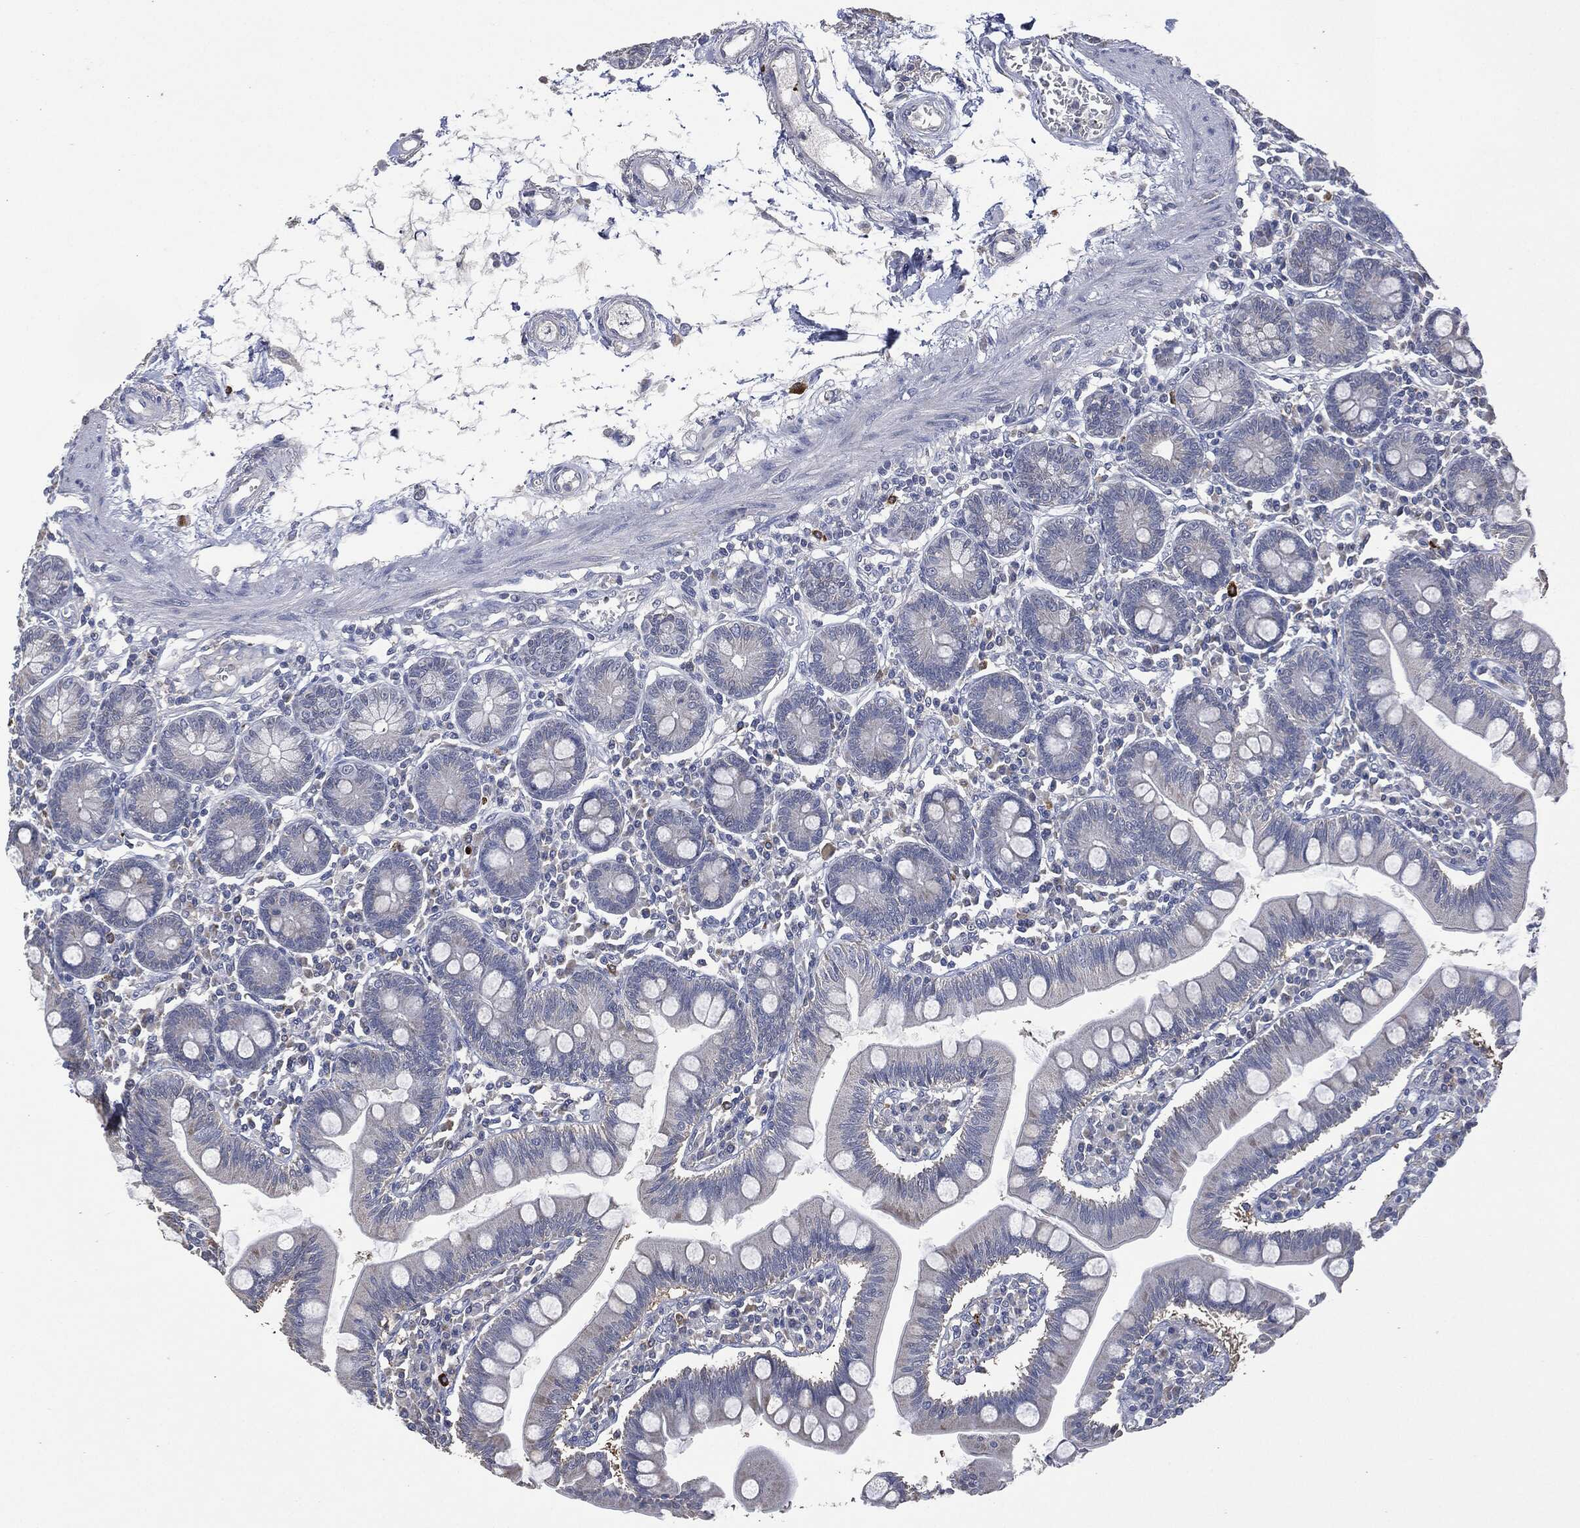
{"staining": {"intensity": "moderate", "quantity": "<25%", "location": "cytoplasmic/membranous"}, "tissue": "small intestine", "cell_type": "Glandular cells", "image_type": "normal", "snomed": [{"axis": "morphology", "description": "Normal tissue, NOS"}, {"axis": "topography", "description": "Small intestine"}], "caption": "This is a histology image of immunohistochemistry (IHC) staining of unremarkable small intestine, which shows moderate staining in the cytoplasmic/membranous of glandular cells.", "gene": "CD33", "patient": {"sex": "male", "age": 88}}